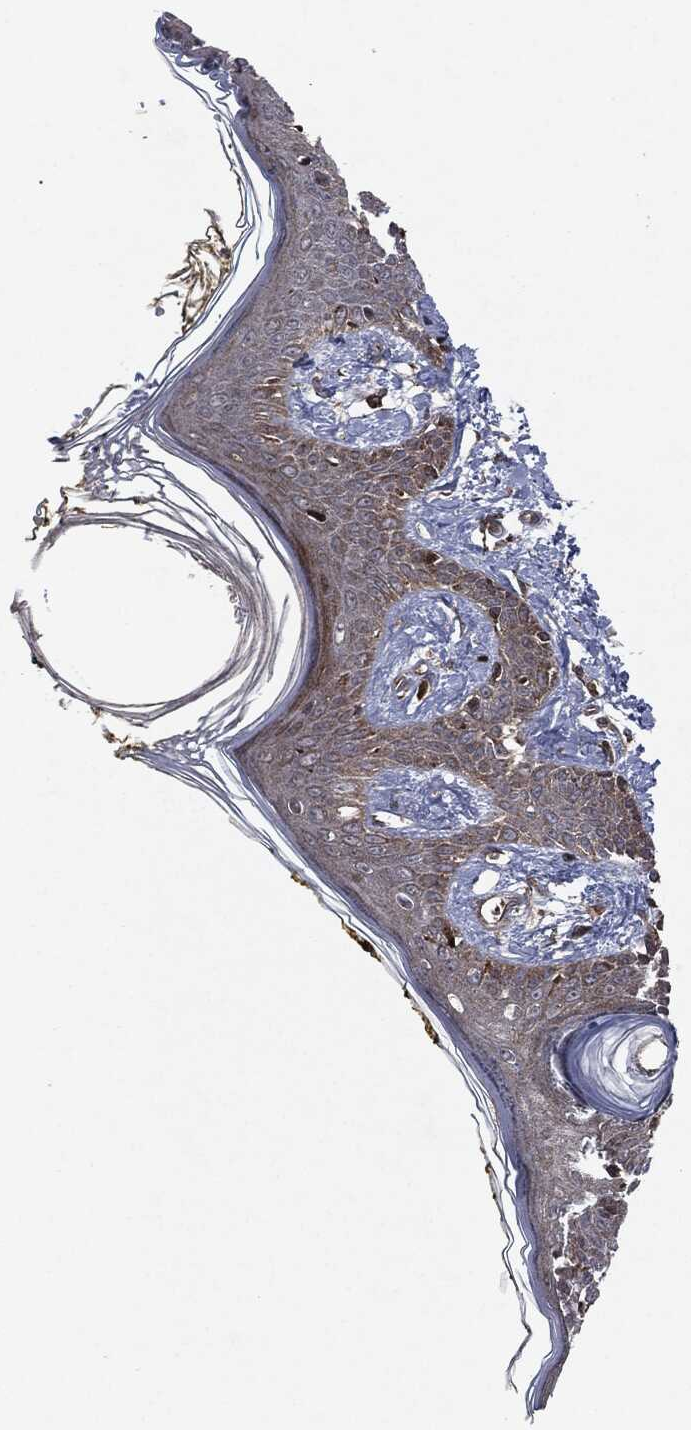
{"staining": {"intensity": "strong", "quantity": ">75%", "location": "cytoplasmic/membranous"}, "tissue": "skin", "cell_type": "Fibroblasts", "image_type": "normal", "snomed": [{"axis": "morphology", "description": "Normal tissue, NOS"}, {"axis": "topography", "description": "Skin"}], "caption": "IHC of benign human skin exhibits high levels of strong cytoplasmic/membranous expression in about >75% of fibroblasts. (brown staining indicates protein expression, while blue staining denotes nuclei).", "gene": "RAF1", "patient": {"sex": "male", "age": 76}}